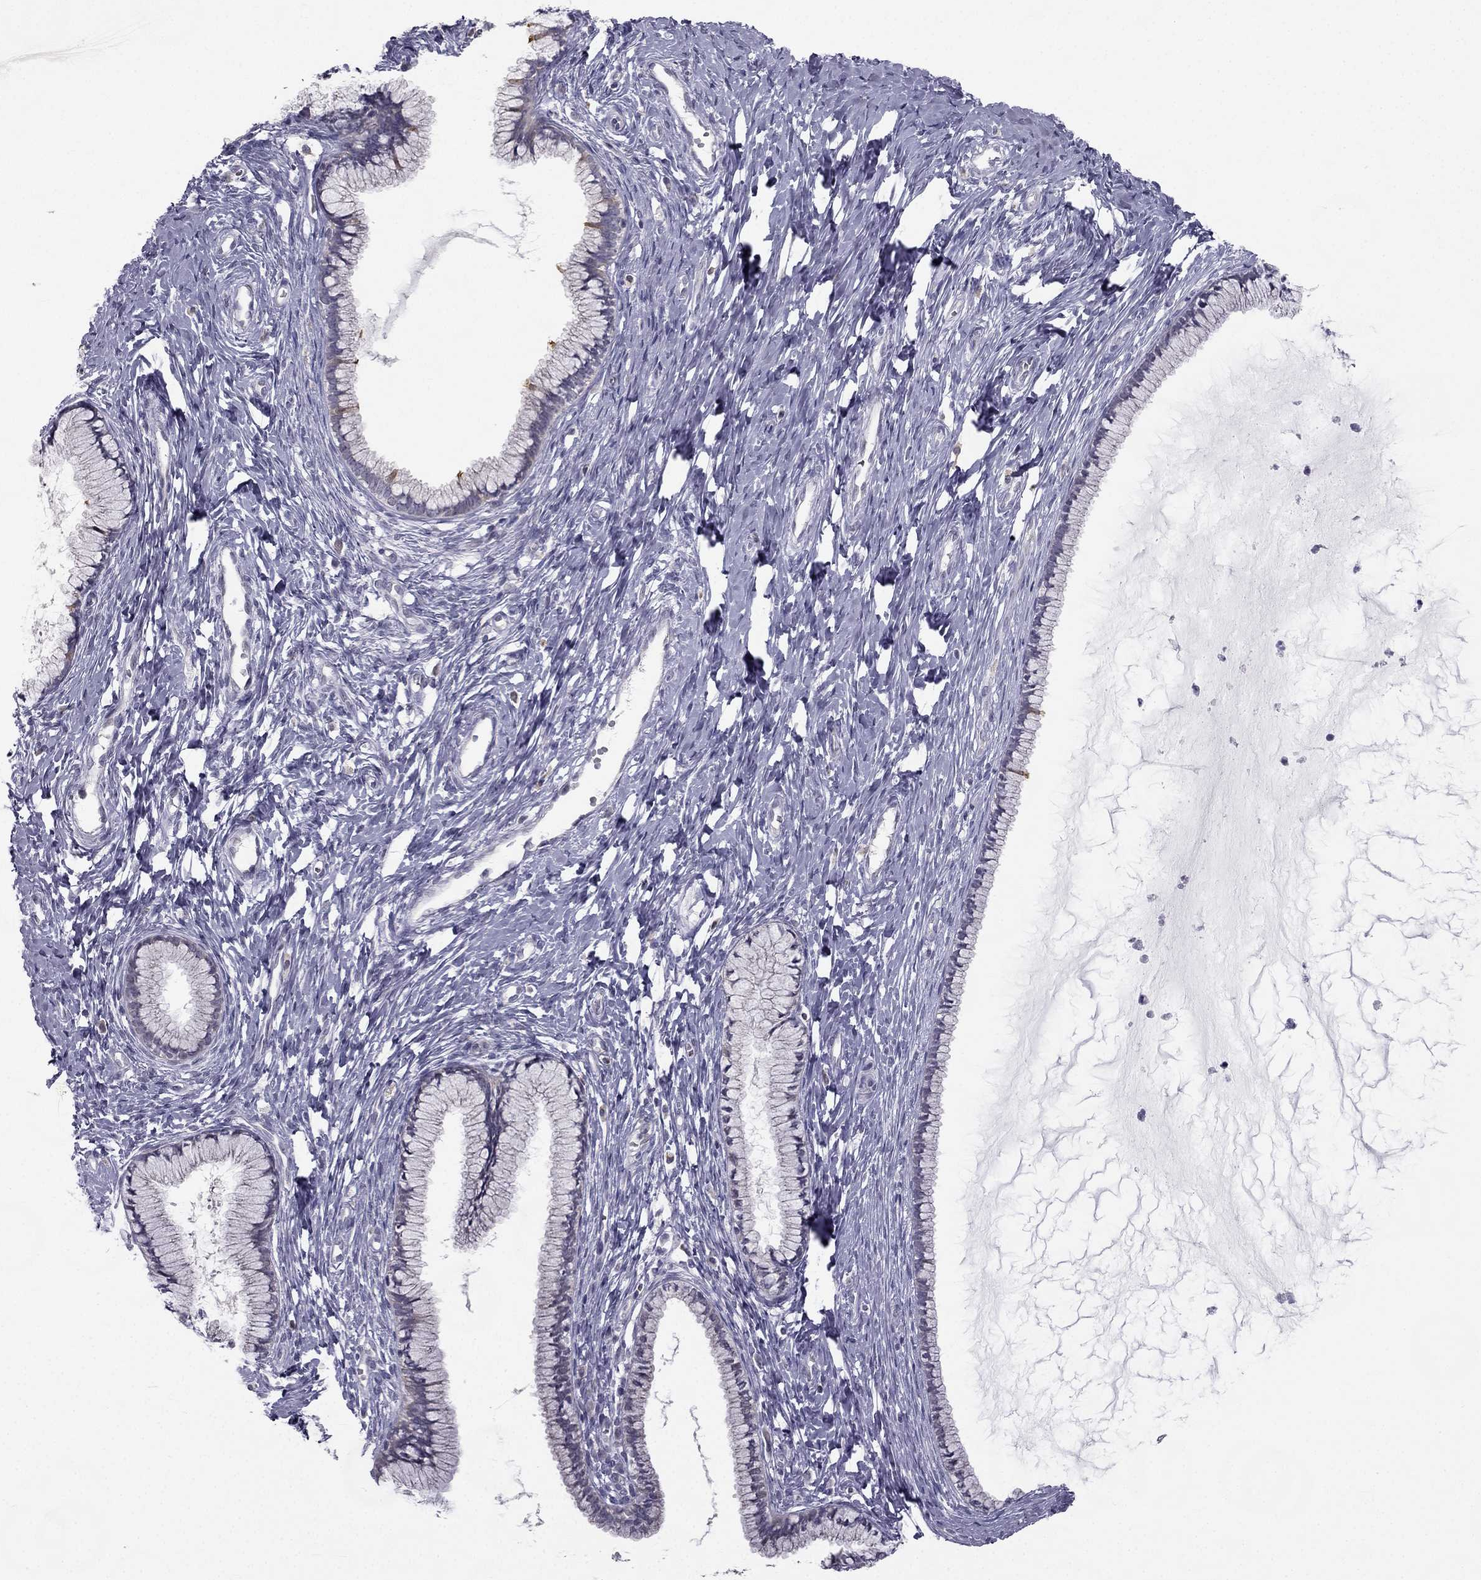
{"staining": {"intensity": "moderate", "quantity": "<25%", "location": "cytoplasmic/membranous"}, "tissue": "cervix", "cell_type": "Glandular cells", "image_type": "normal", "snomed": [{"axis": "morphology", "description": "Normal tissue, NOS"}, {"axis": "topography", "description": "Cervix"}], "caption": "Immunohistochemistry micrograph of benign cervix: human cervix stained using immunohistochemistry (IHC) reveals low levels of moderate protein expression localized specifically in the cytoplasmic/membranous of glandular cells, appearing as a cytoplasmic/membranous brown color.", "gene": "C5orf49", "patient": {"sex": "female", "age": 40}}